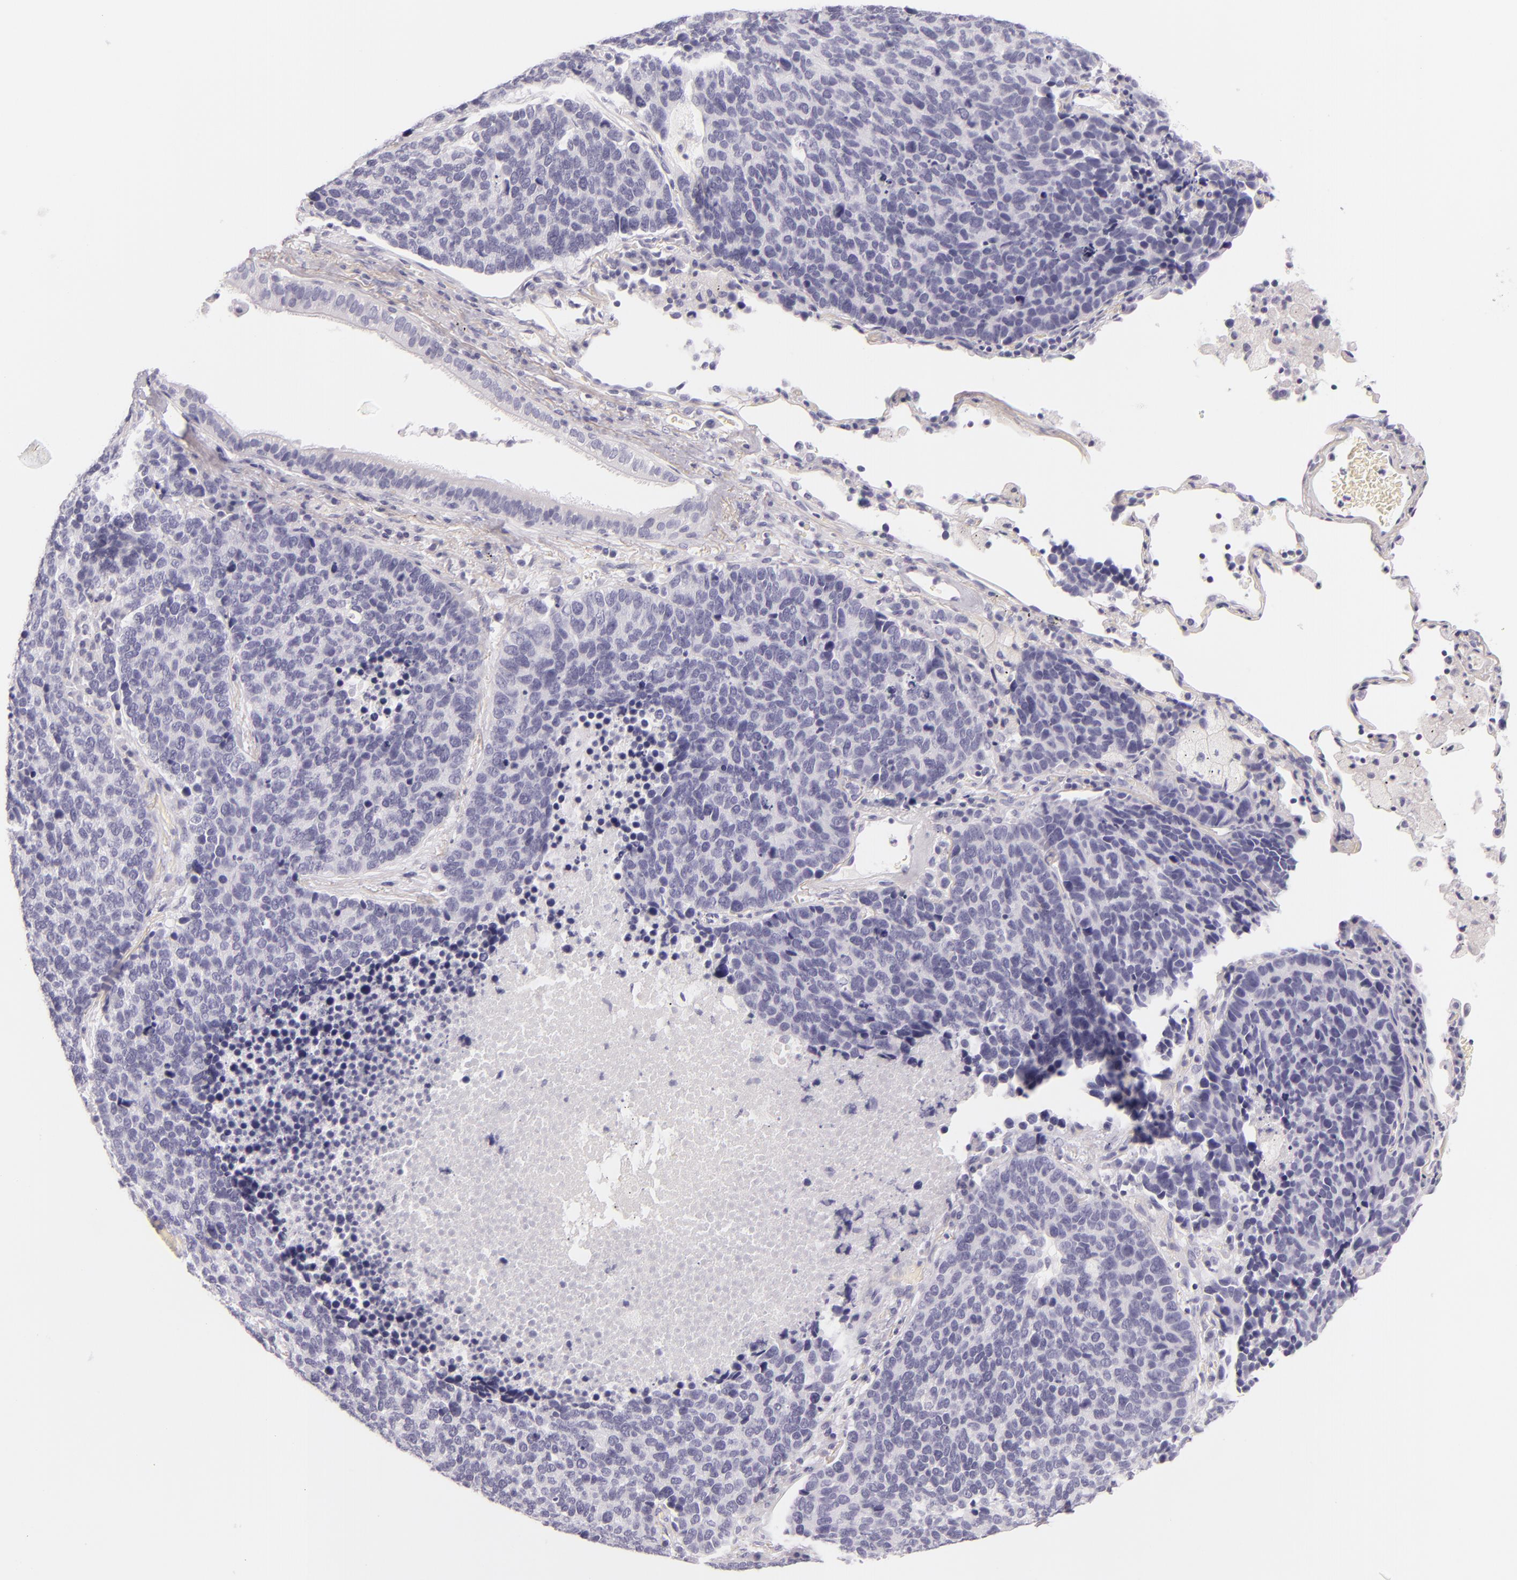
{"staining": {"intensity": "negative", "quantity": "none", "location": "none"}, "tissue": "lung cancer", "cell_type": "Tumor cells", "image_type": "cancer", "snomed": [{"axis": "morphology", "description": "Neoplasm, malignant, NOS"}, {"axis": "topography", "description": "Lung"}], "caption": "Immunohistochemistry micrograph of human lung neoplasm (malignant) stained for a protein (brown), which demonstrates no expression in tumor cells.", "gene": "INA", "patient": {"sex": "female", "age": 75}}